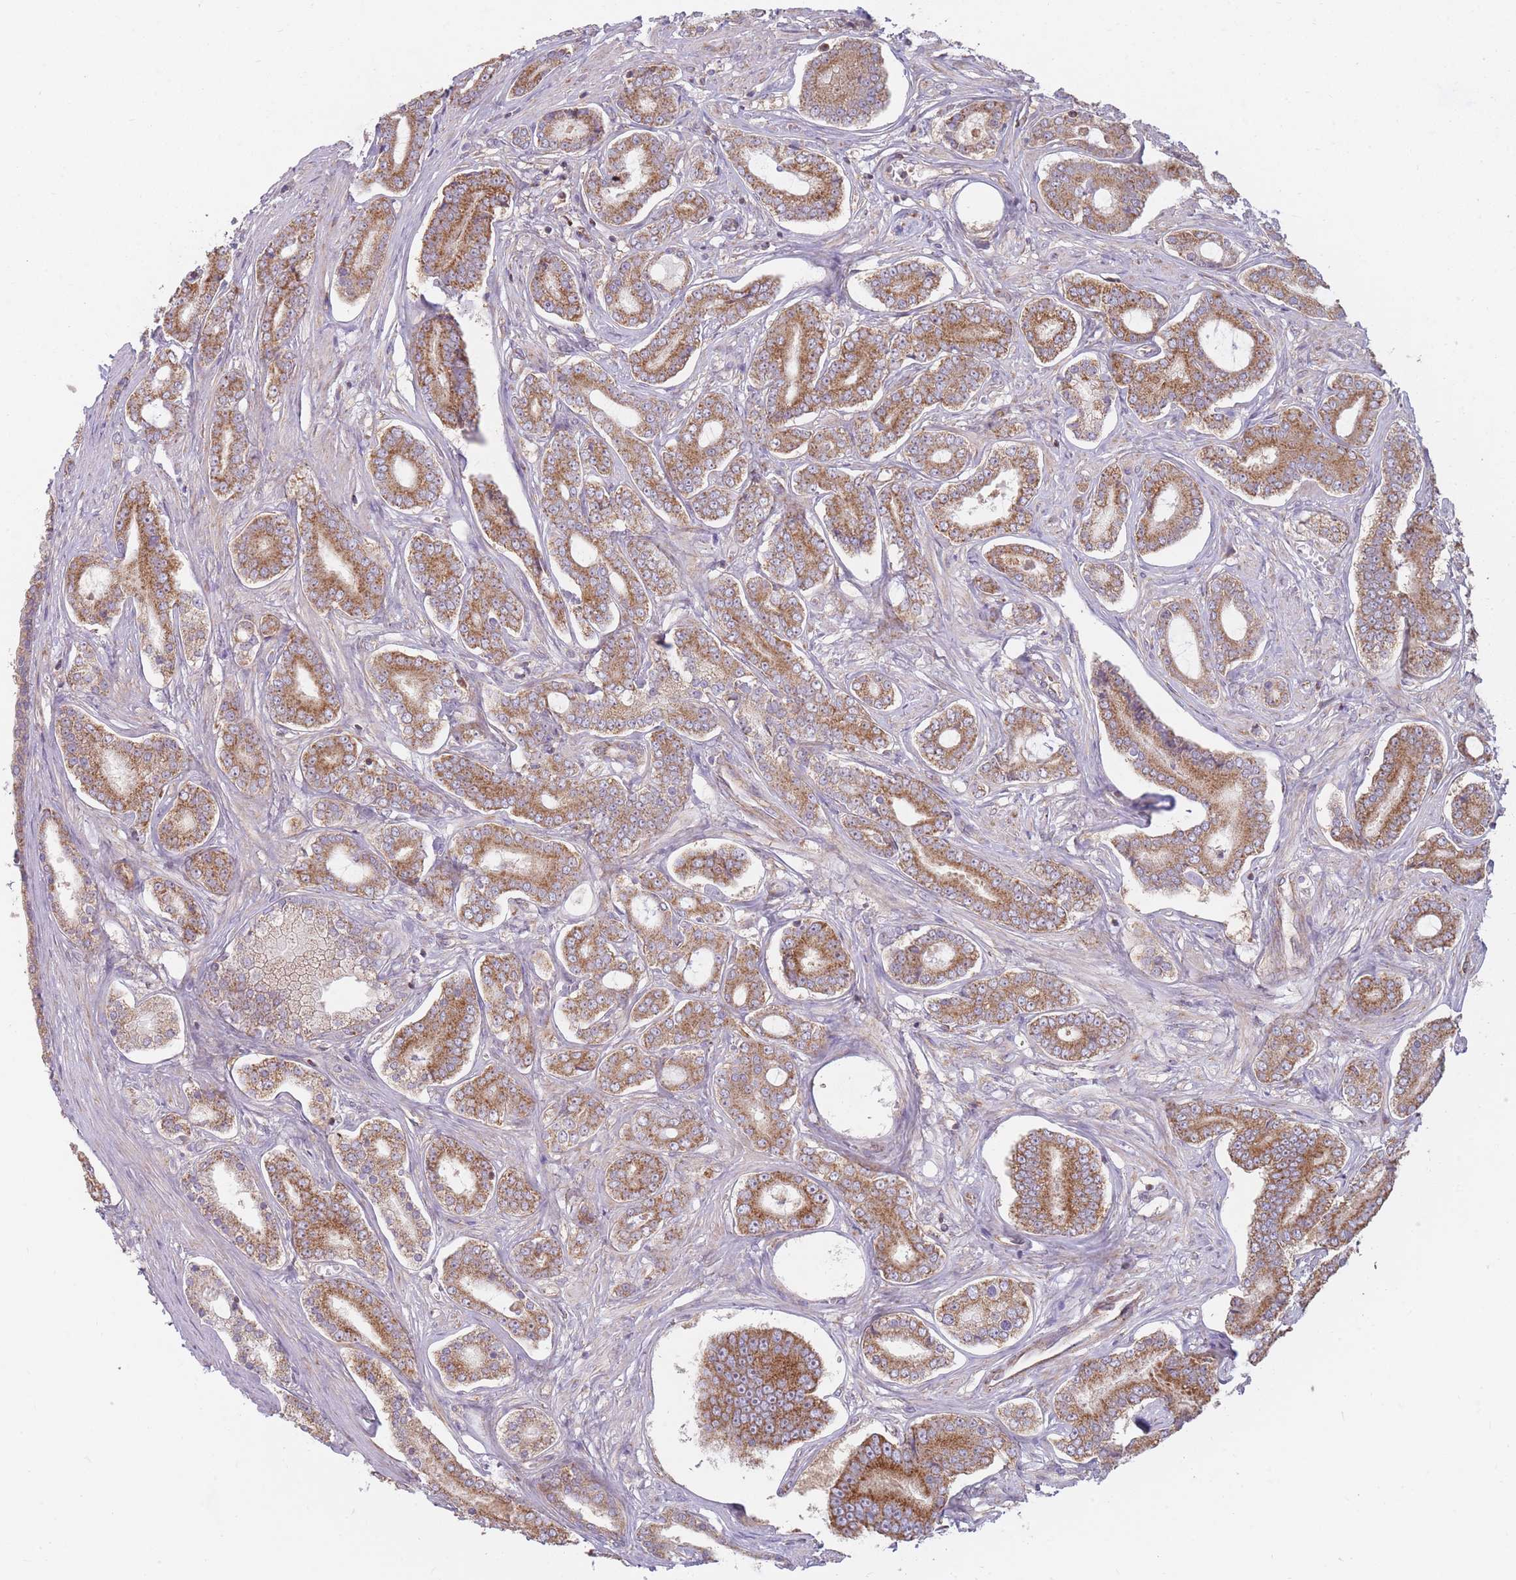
{"staining": {"intensity": "moderate", "quantity": ">75%", "location": "cytoplasmic/membranous"}, "tissue": "prostate cancer", "cell_type": "Tumor cells", "image_type": "cancer", "snomed": [{"axis": "morphology", "description": "Adenocarcinoma, NOS"}, {"axis": "topography", "description": "Prostate and seminal vesicle, NOS"}], "caption": "Protein staining of prostate cancer (adenocarcinoma) tissue demonstrates moderate cytoplasmic/membranous positivity in approximately >75% of tumor cells.", "gene": "NDUFA9", "patient": {"sex": "male", "age": 76}}